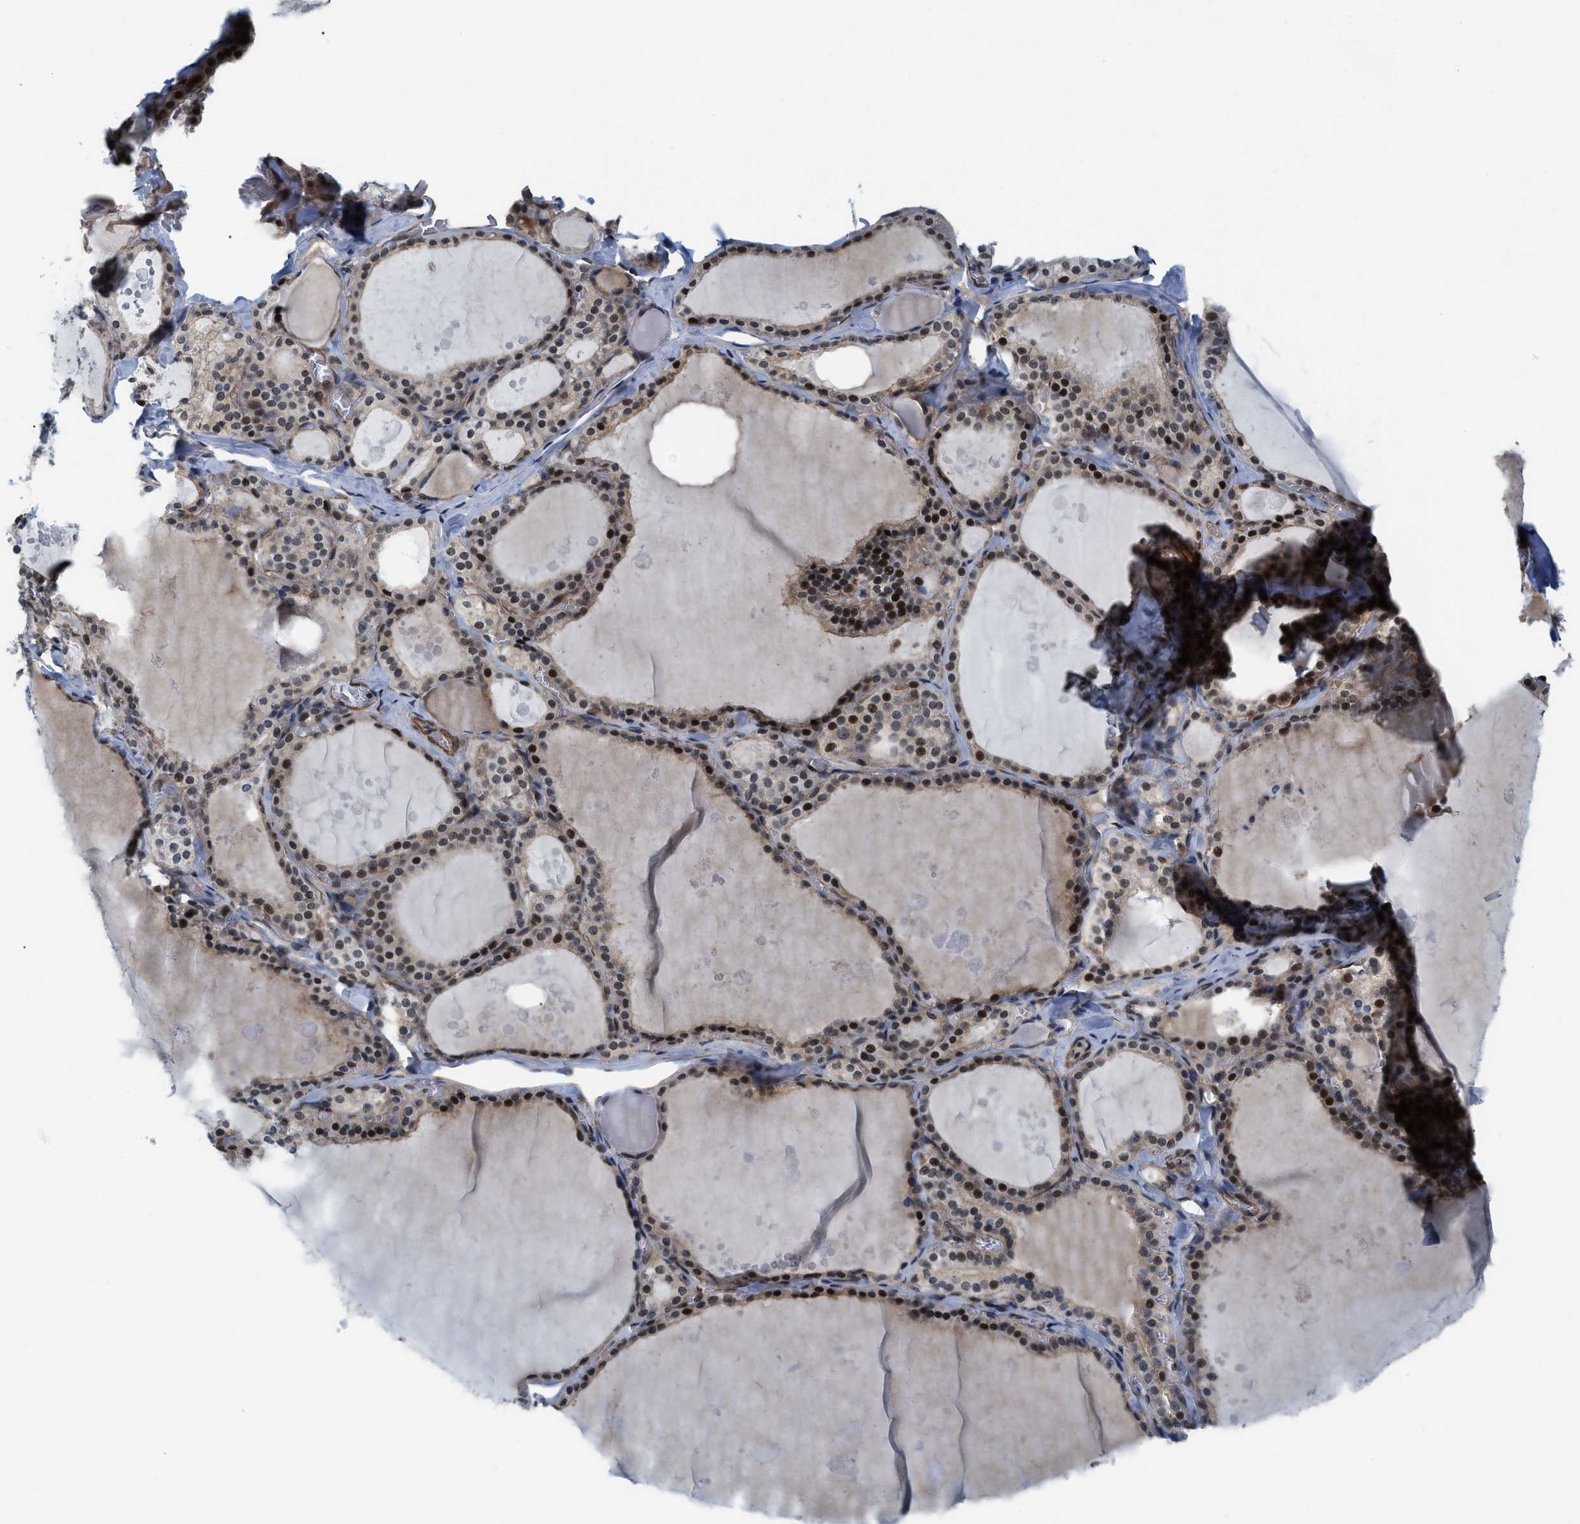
{"staining": {"intensity": "strong", "quantity": ">75%", "location": "cytoplasmic/membranous,nuclear"}, "tissue": "thyroid gland", "cell_type": "Glandular cells", "image_type": "normal", "snomed": [{"axis": "morphology", "description": "Normal tissue, NOS"}, {"axis": "topography", "description": "Thyroid gland"}], "caption": "DAB immunohistochemical staining of normal thyroid gland displays strong cytoplasmic/membranous,nuclear protein expression in approximately >75% of glandular cells.", "gene": "GPRASP2", "patient": {"sex": "male", "age": 56}}